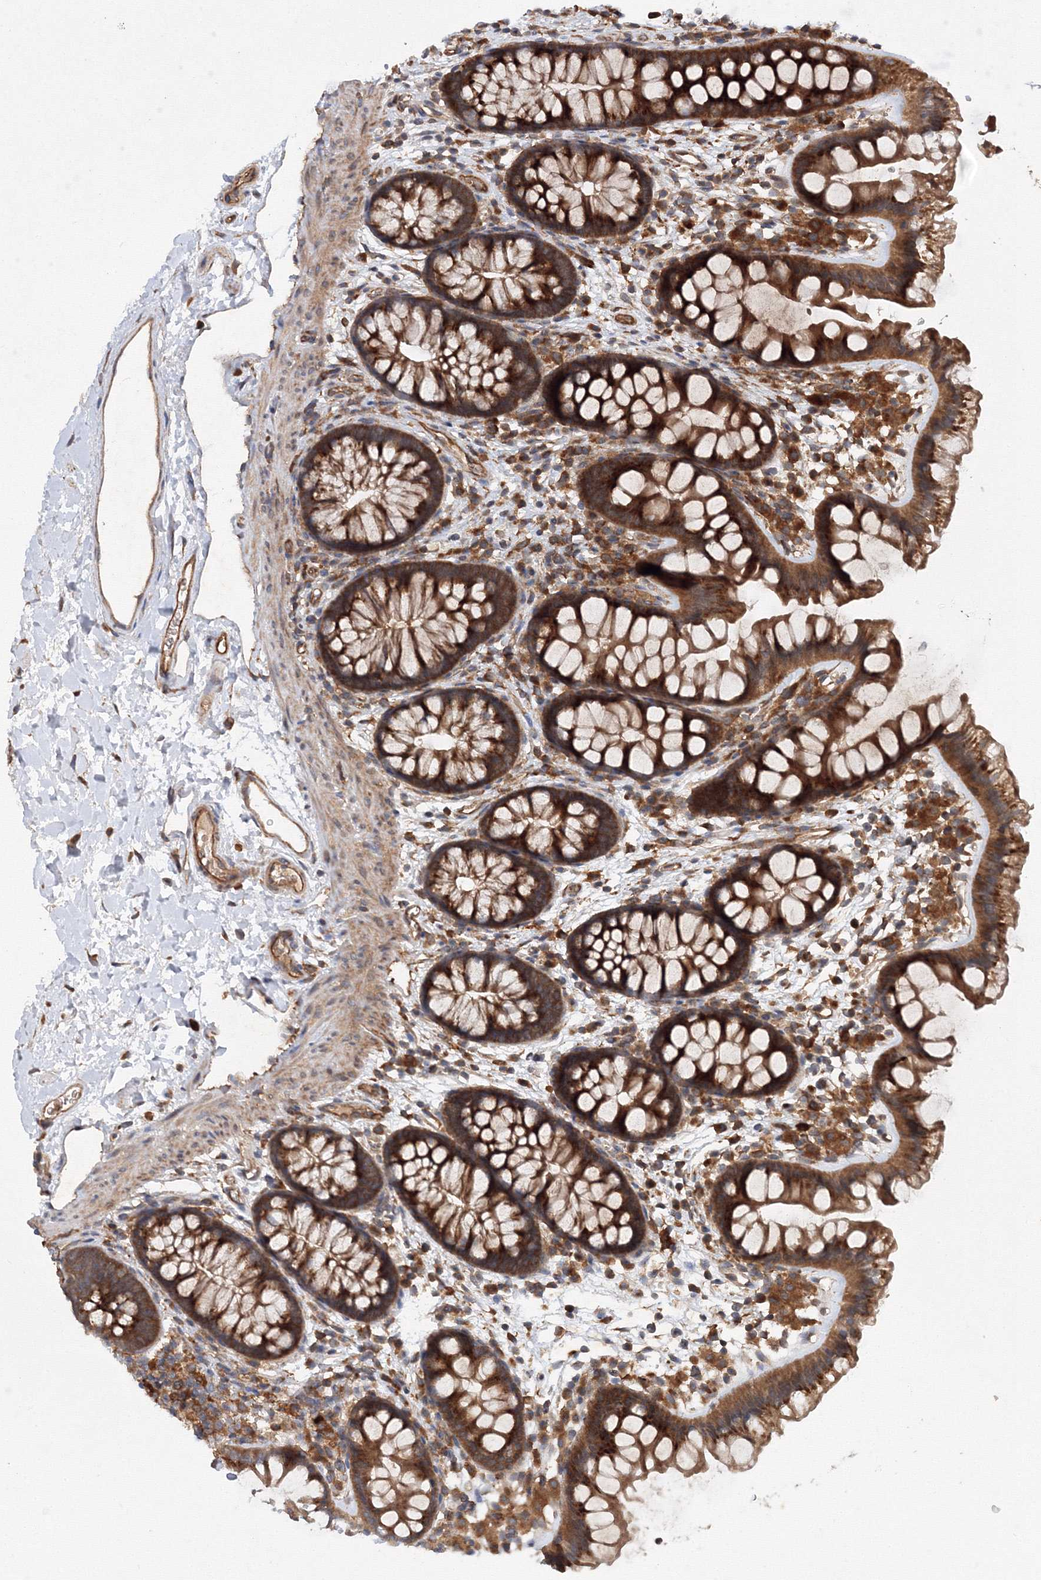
{"staining": {"intensity": "strong", "quantity": ">75%", "location": "cytoplasmic/membranous"}, "tissue": "colon", "cell_type": "Endothelial cells", "image_type": "normal", "snomed": [{"axis": "morphology", "description": "Normal tissue, NOS"}, {"axis": "topography", "description": "Colon"}], "caption": "Immunohistochemistry of unremarkable colon shows high levels of strong cytoplasmic/membranous staining in about >75% of endothelial cells.", "gene": "ATG3", "patient": {"sex": "female", "age": 62}}